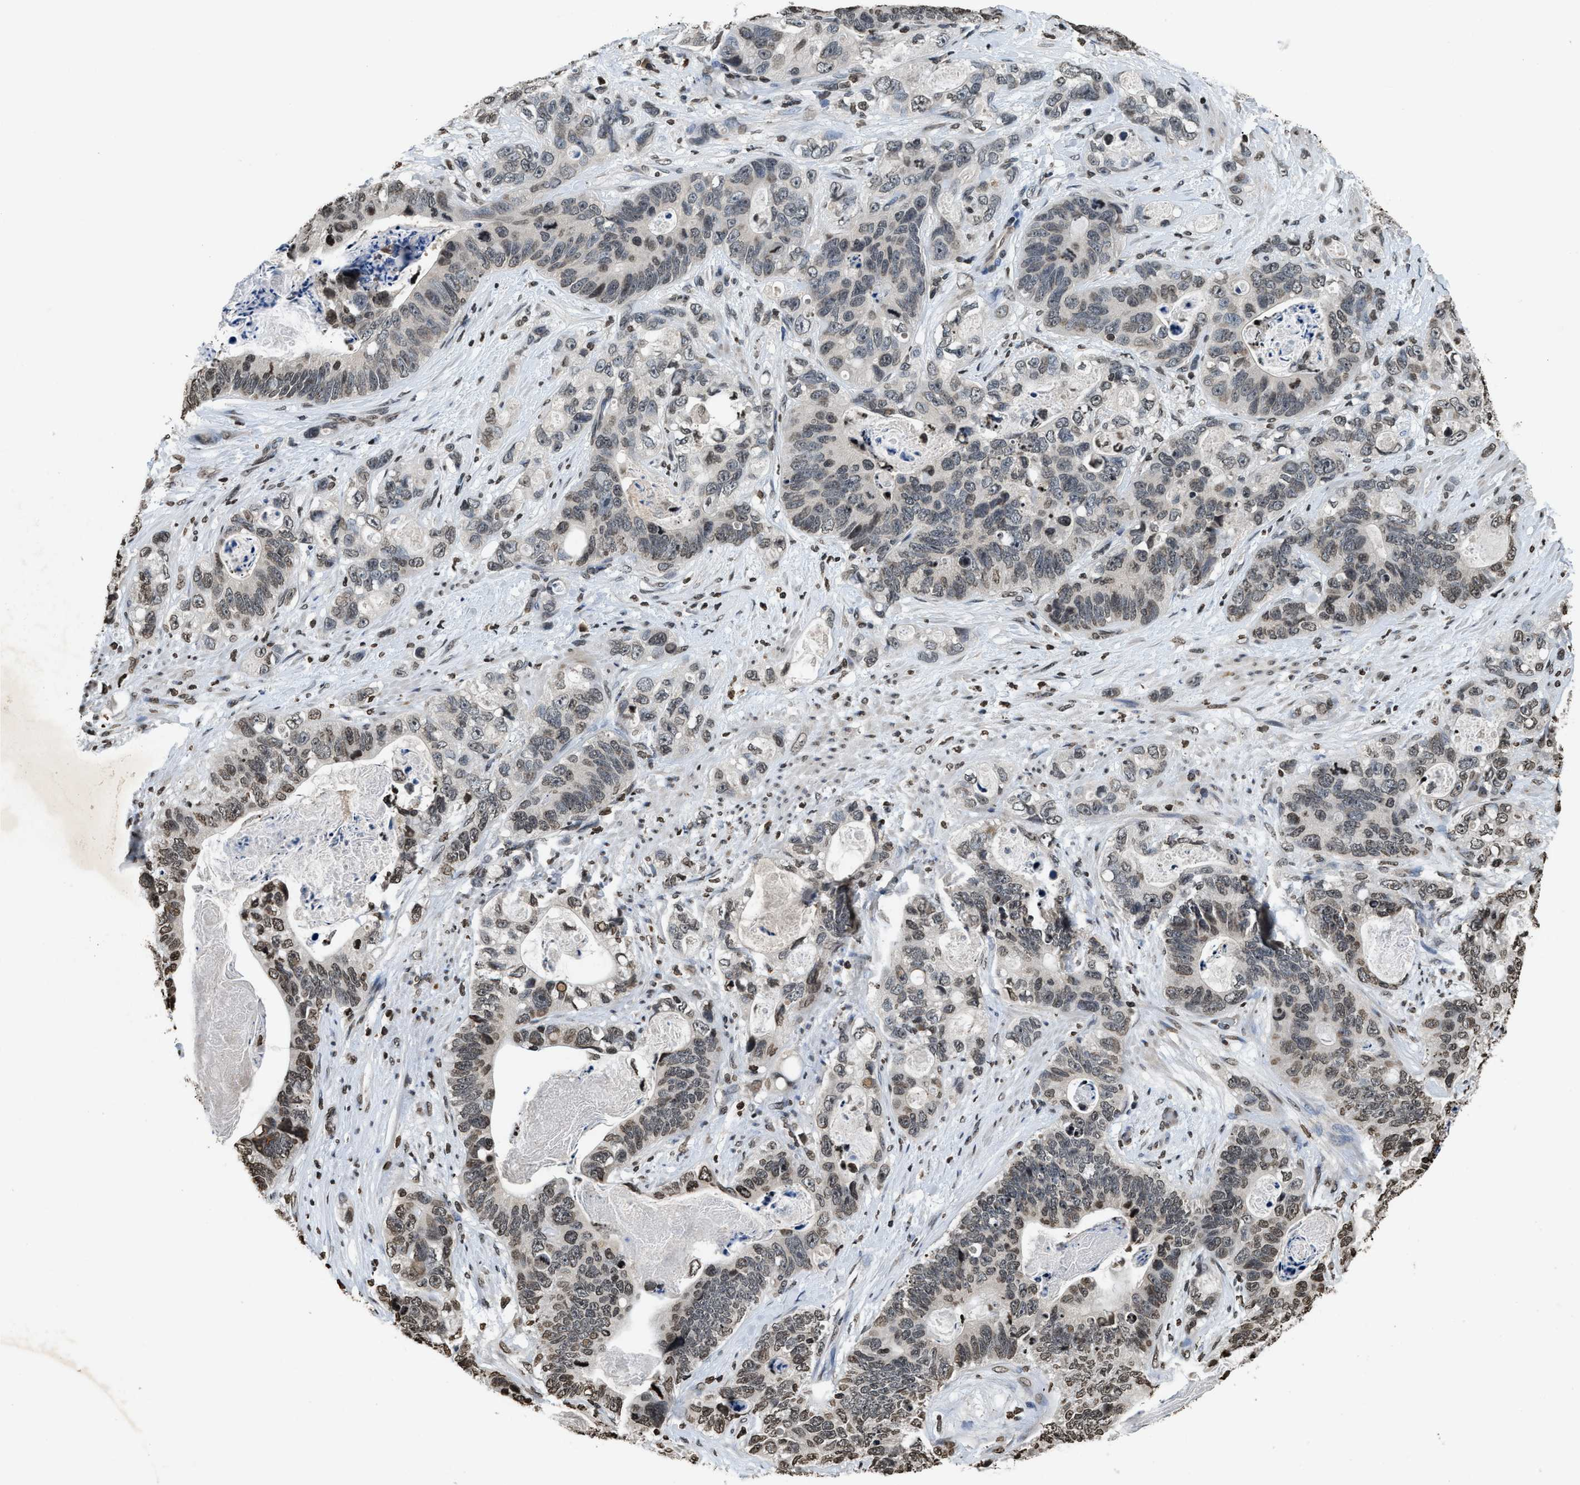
{"staining": {"intensity": "weak", "quantity": ">75%", "location": "nuclear"}, "tissue": "stomach cancer", "cell_type": "Tumor cells", "image_type": "cancer", "snomed": [{"axis": "morphology", "description": "Normal tissue, NOS"}, {"axis": "morphology", "description": "Adenocarcinoma, NOS"}, {"axis": "topography", "description": "Stomach"}], "caption": "Adenocarcinoma (stomach) stained for a protein (brown) displays weak nuclear positive expression in about >75% of tumor cells.", "gene": "DNASE1L3", "patient": {"sex": "female", "age": 89}}